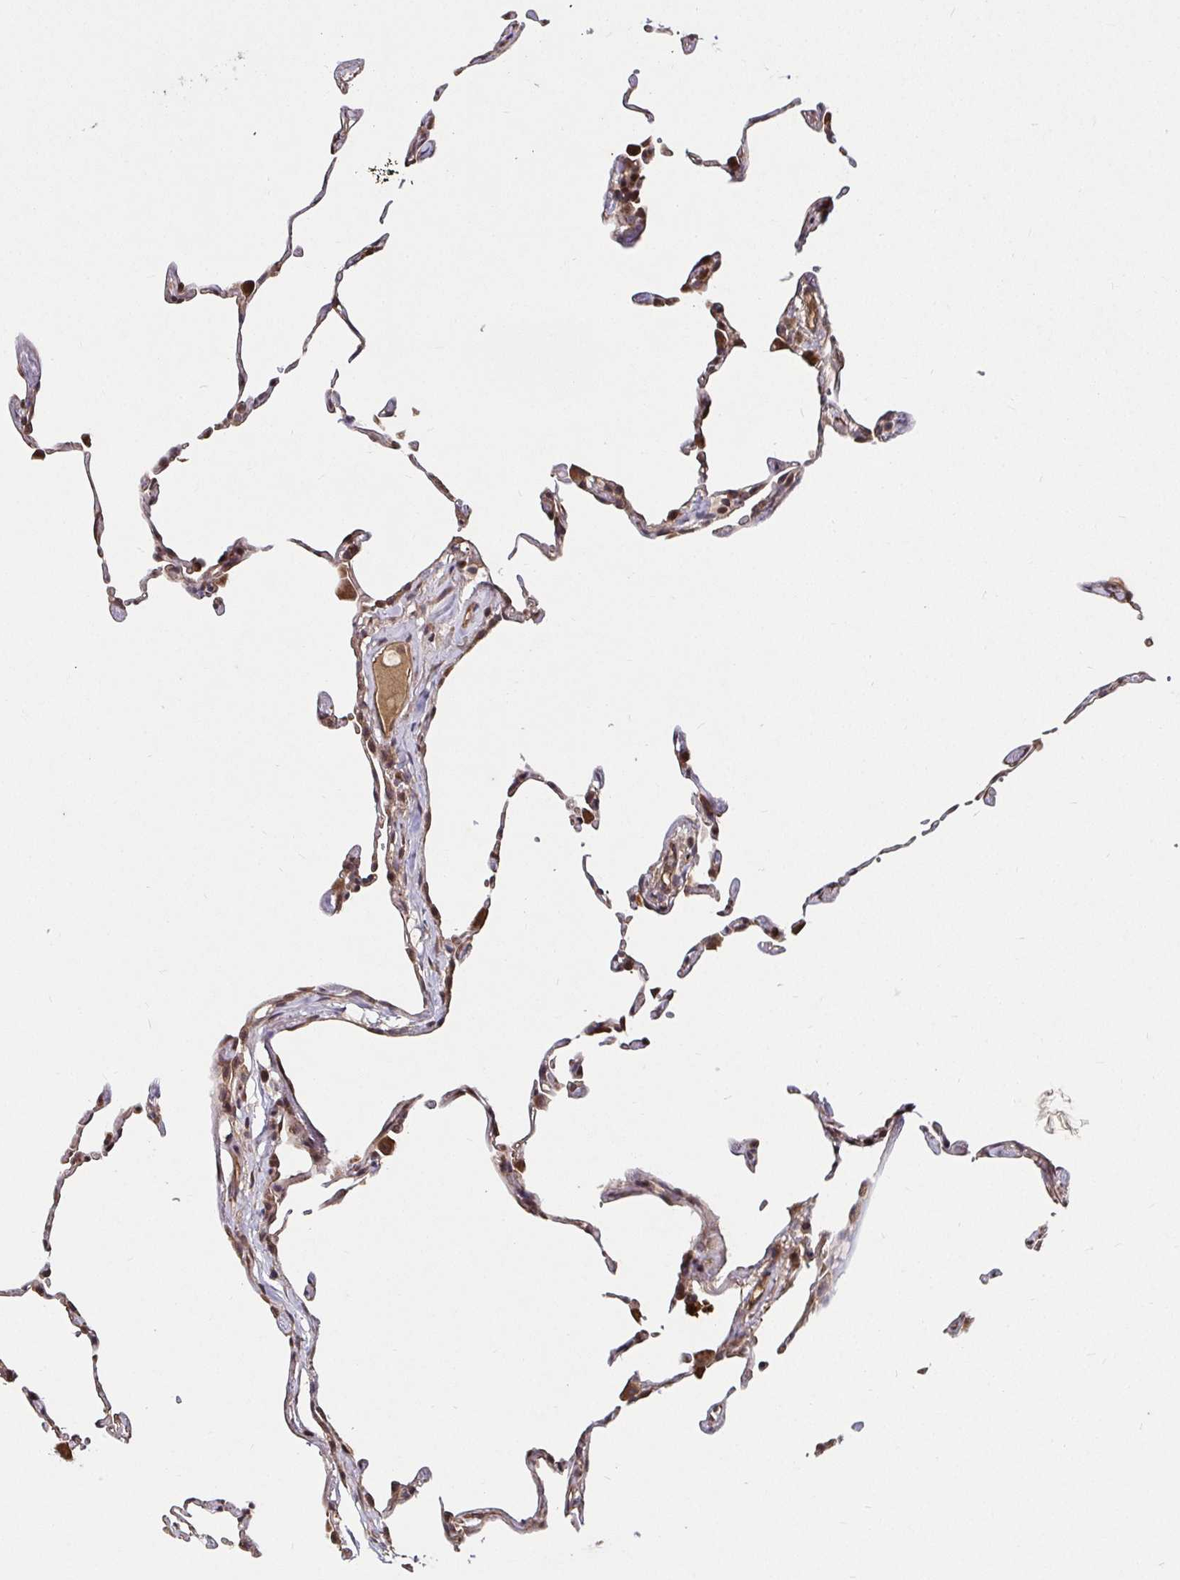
{"staining": {"intensity": "moderate", "quantity": "<25%", "location": "cytoplasmic/membranous"}, "tissue": "lung", "cell_type": "Alveolar cells", "image_type": "normal", "snomed": [{"axis": "morphology", "description": "Normal tissue, NOS"}, {"axis": "topography", "description": "Lung"}], "caption": "Unremarkable lung demonstrates moderate cytoplasmic/membranous positivity in approximately <25% of alveolar cells, visualized by immunohistochemistry.", "gene": "SMYD3", "patient": {"sex": "female", "age": 57}}